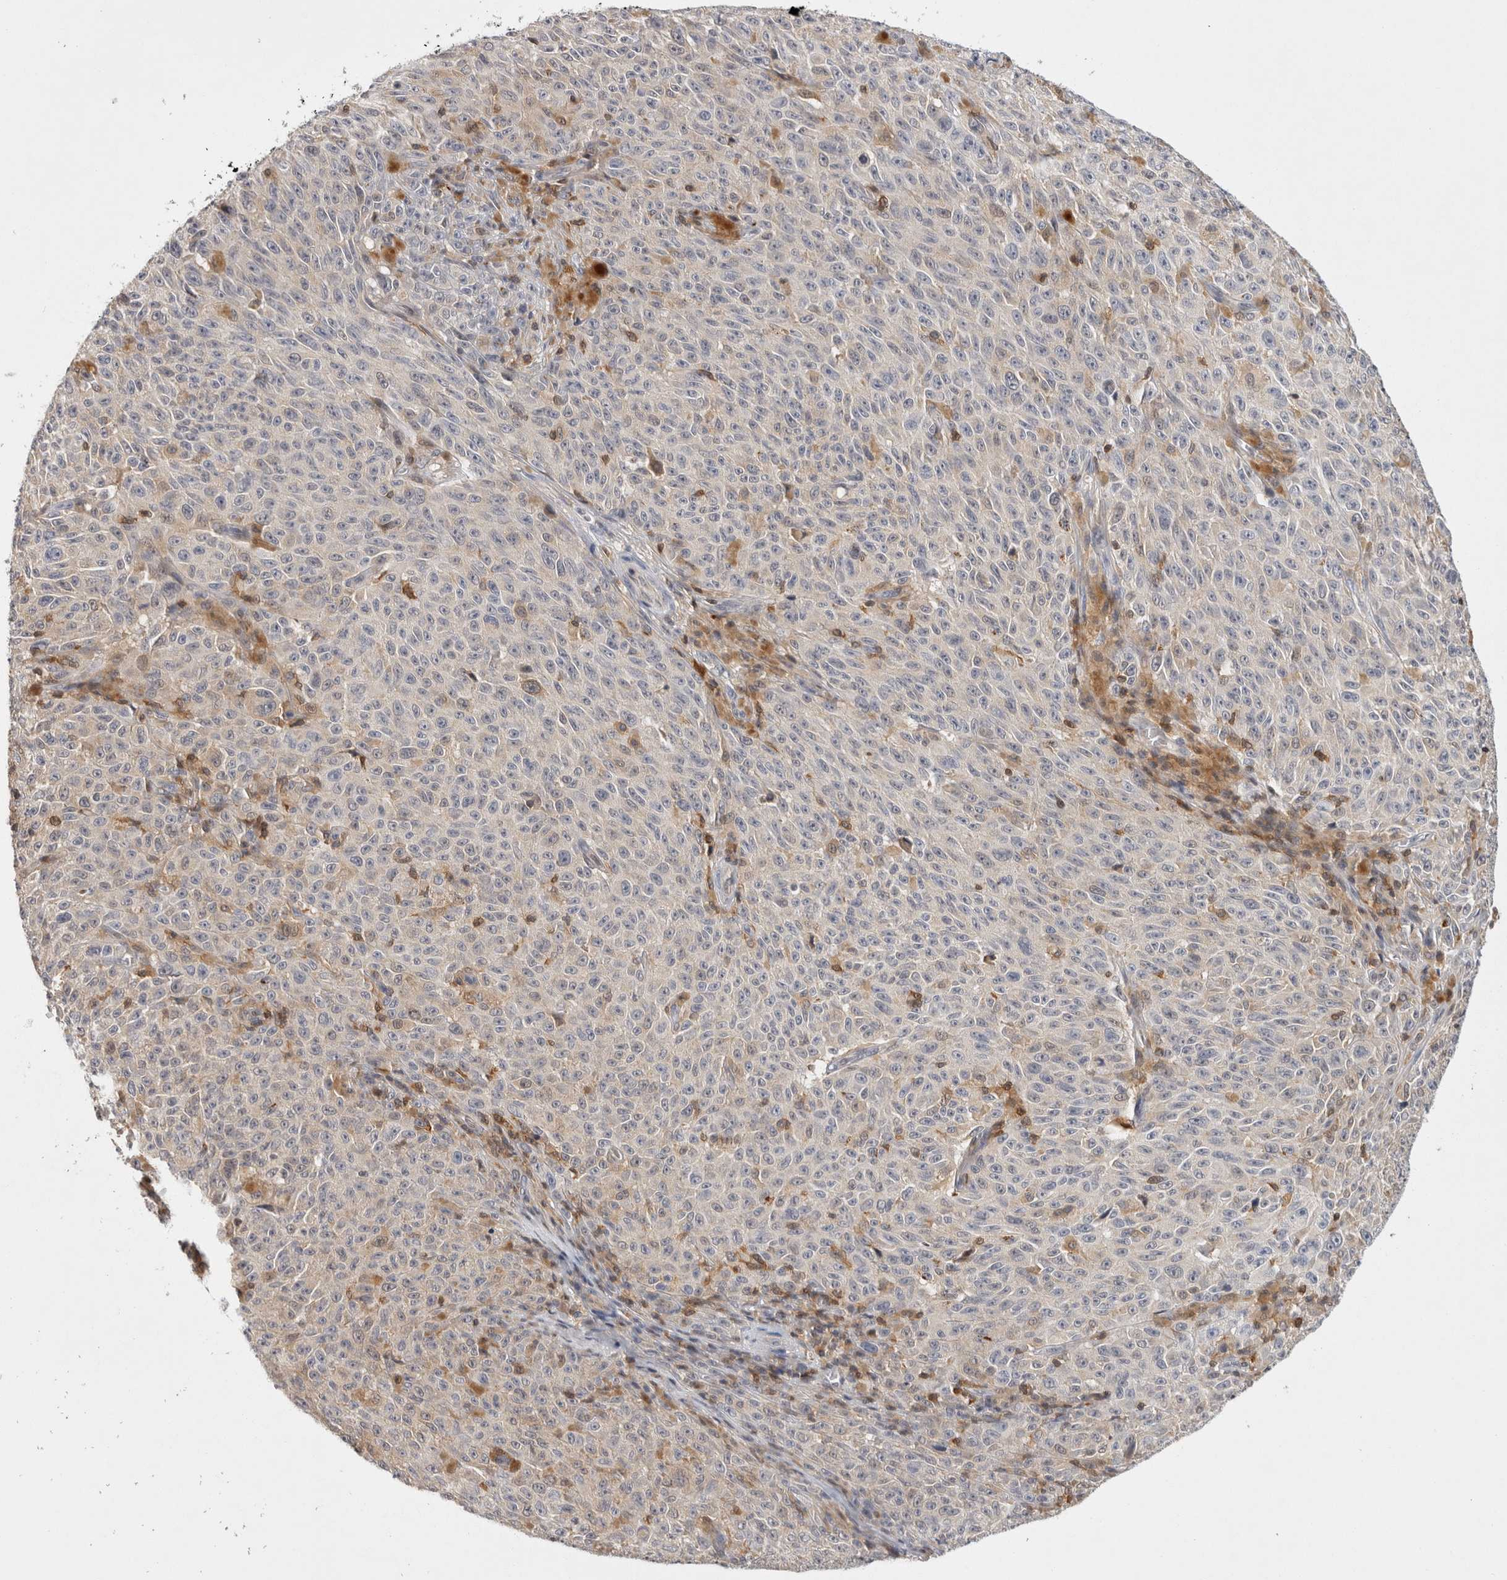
{"staining": {"intensity": "negative", "quantity": "none", "location": "none"}, "tissue": "melanoma", "cell_type": "Tumor cells", "image_type": "cancer", "snomed": [{"axis": "morphology", "description": "Malignant melanoma, NOS"}, {"axis": "topography", "description": "Skin"}], "caption": "Malignant melanoma stained for a protein using IHC demonstrates no positivity tumor cells.", "gene": "ACAT2", "patient": {"sex": "female", "age": 82}}